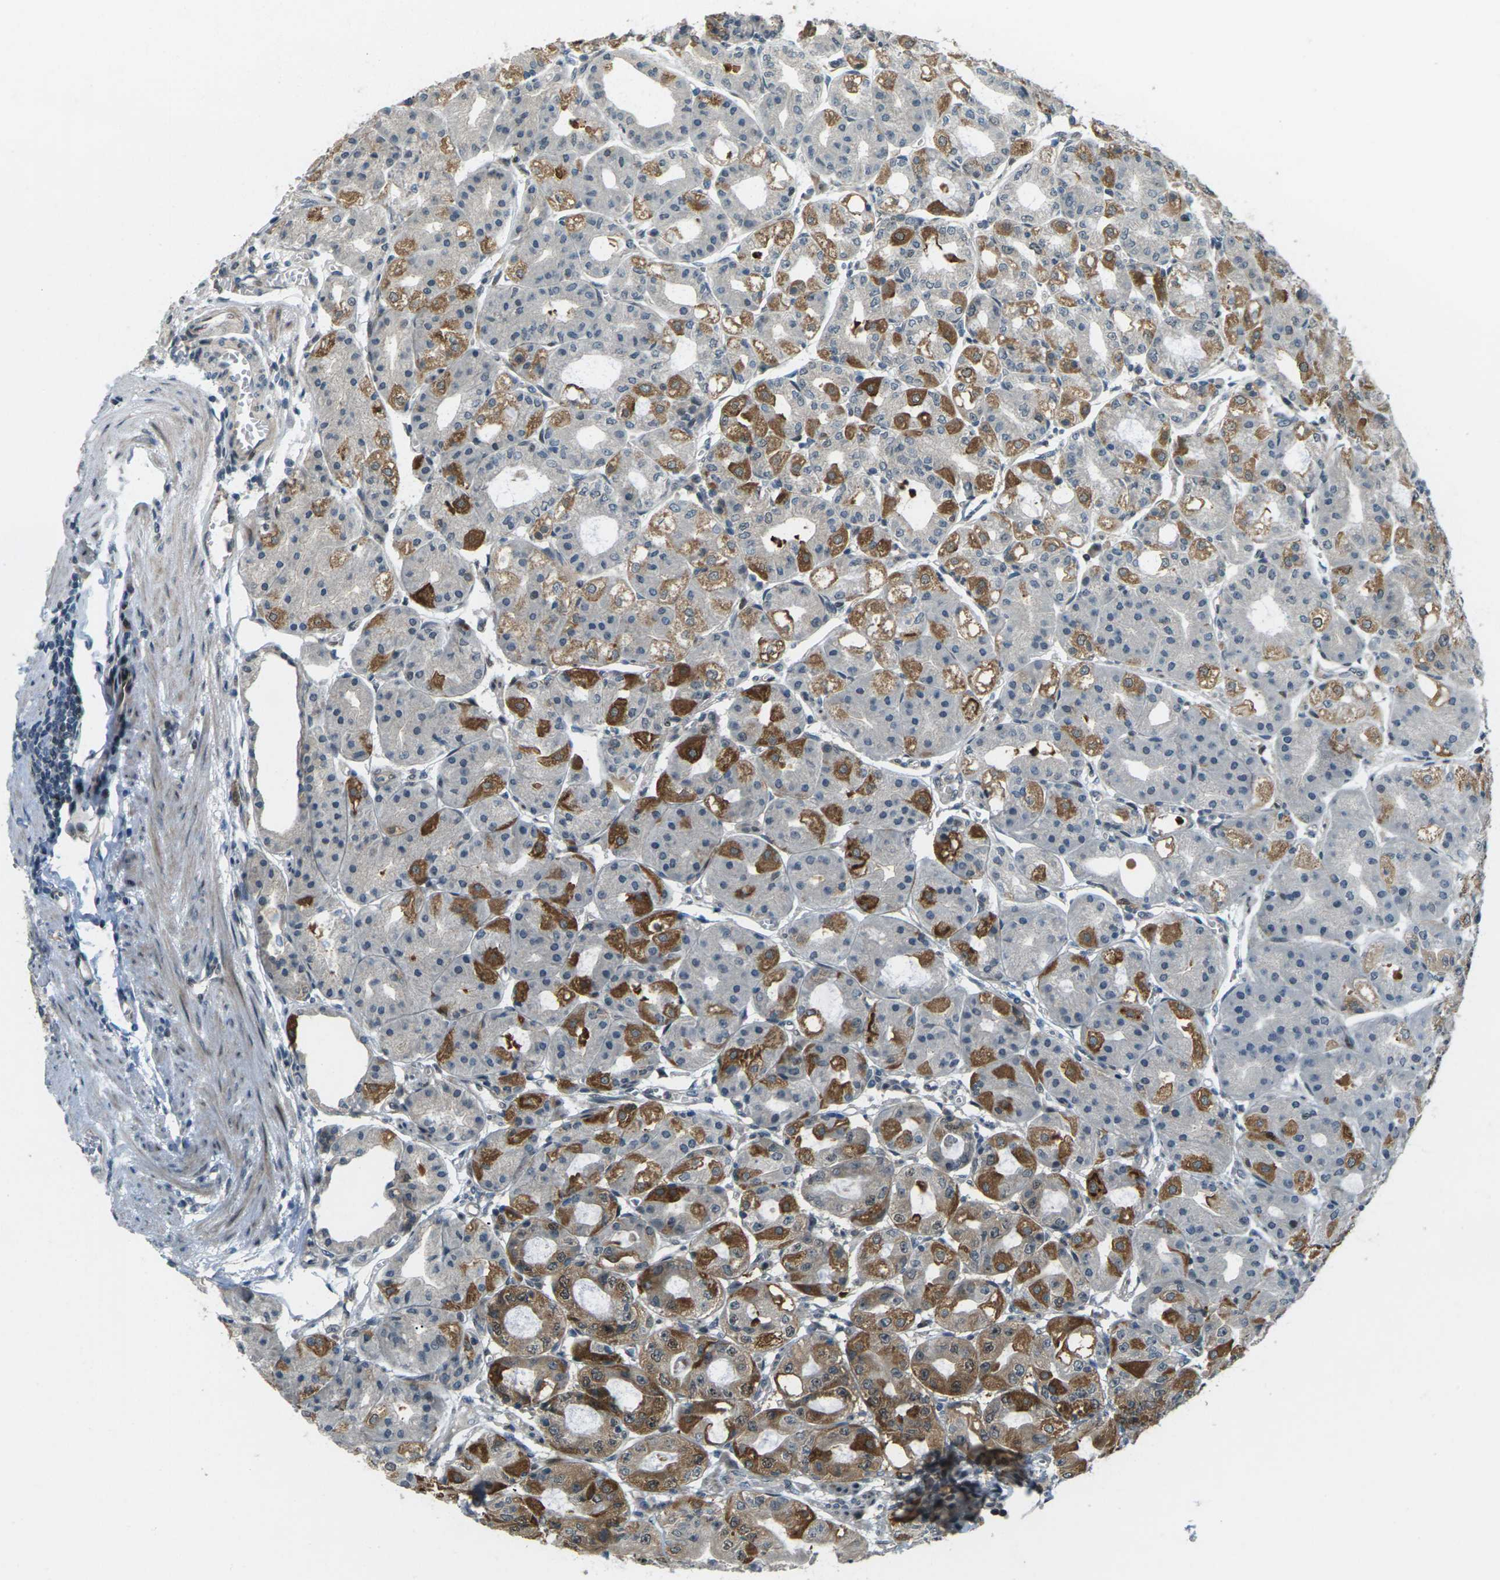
{"staining": {"intensity": "moderate", "quantity": "25%-75%", "location": "cytoplasmic/membranous,nuclear"}, "tissue": "stomach", "cell_type": "Glandular cells", "image_type": "normal", "snomed": [{"axis": "morphology", "description": "Normal tissue, NOS"}, {"axis": "topography", "description": "Stomach, lower"}], "caption": "The histopathology image displays immunohistochemical staining of benign stomach. There is moderate cytoplasmic/membranous,nuclear staining is identified in about 25%-75% of glandular cells. Using DAB (brown) and hematoxylin (blue) stains, captured at high magnification using brightfield microscopy.", "gene": "UBE2S", "patient": {"sex": "male", "age": 71}}